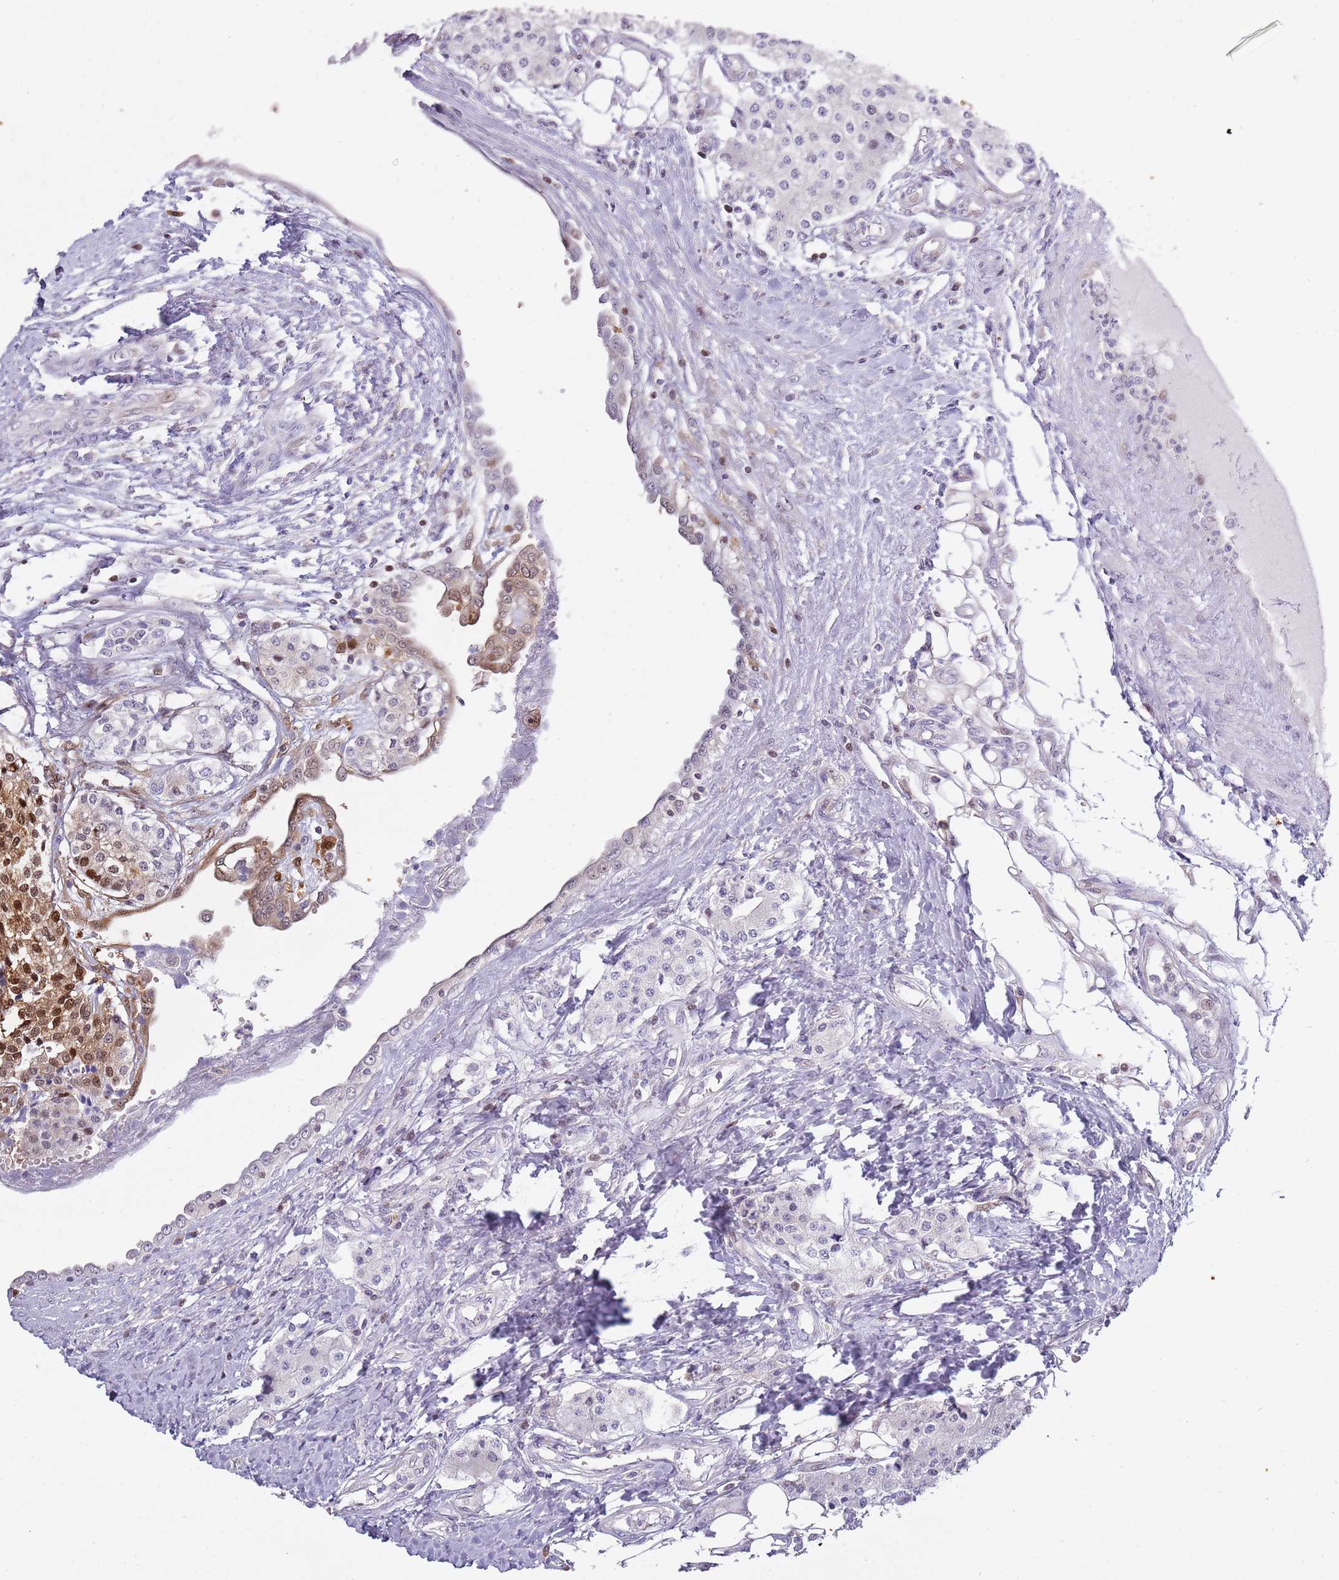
{"staining": {"intensity": "moderate", "quantity": "<25%", "location": "nuclear"}, "tissue": "carcinoid", "cell_type": "Tumor cells", "image_type": "cancer", "snomed": [{"axis": "morphology", "description": "Carcinoid, malignant, NOS"}, {"axis": "topography", "description": "Colon"}], "caption": "Immunohistochemical staining of human carcinoid (malignant) shows low levels of moderate nuclear positivity in about <25% of tumor cells. The protein is stained brown, and the nuclei are stained in blue (DAB (3,3'-diaminobenzidine) IHC with brightfield microscopy, high magnification).", "gene": "NBPF6", "patient": {"sex": "female", "age": 52}}